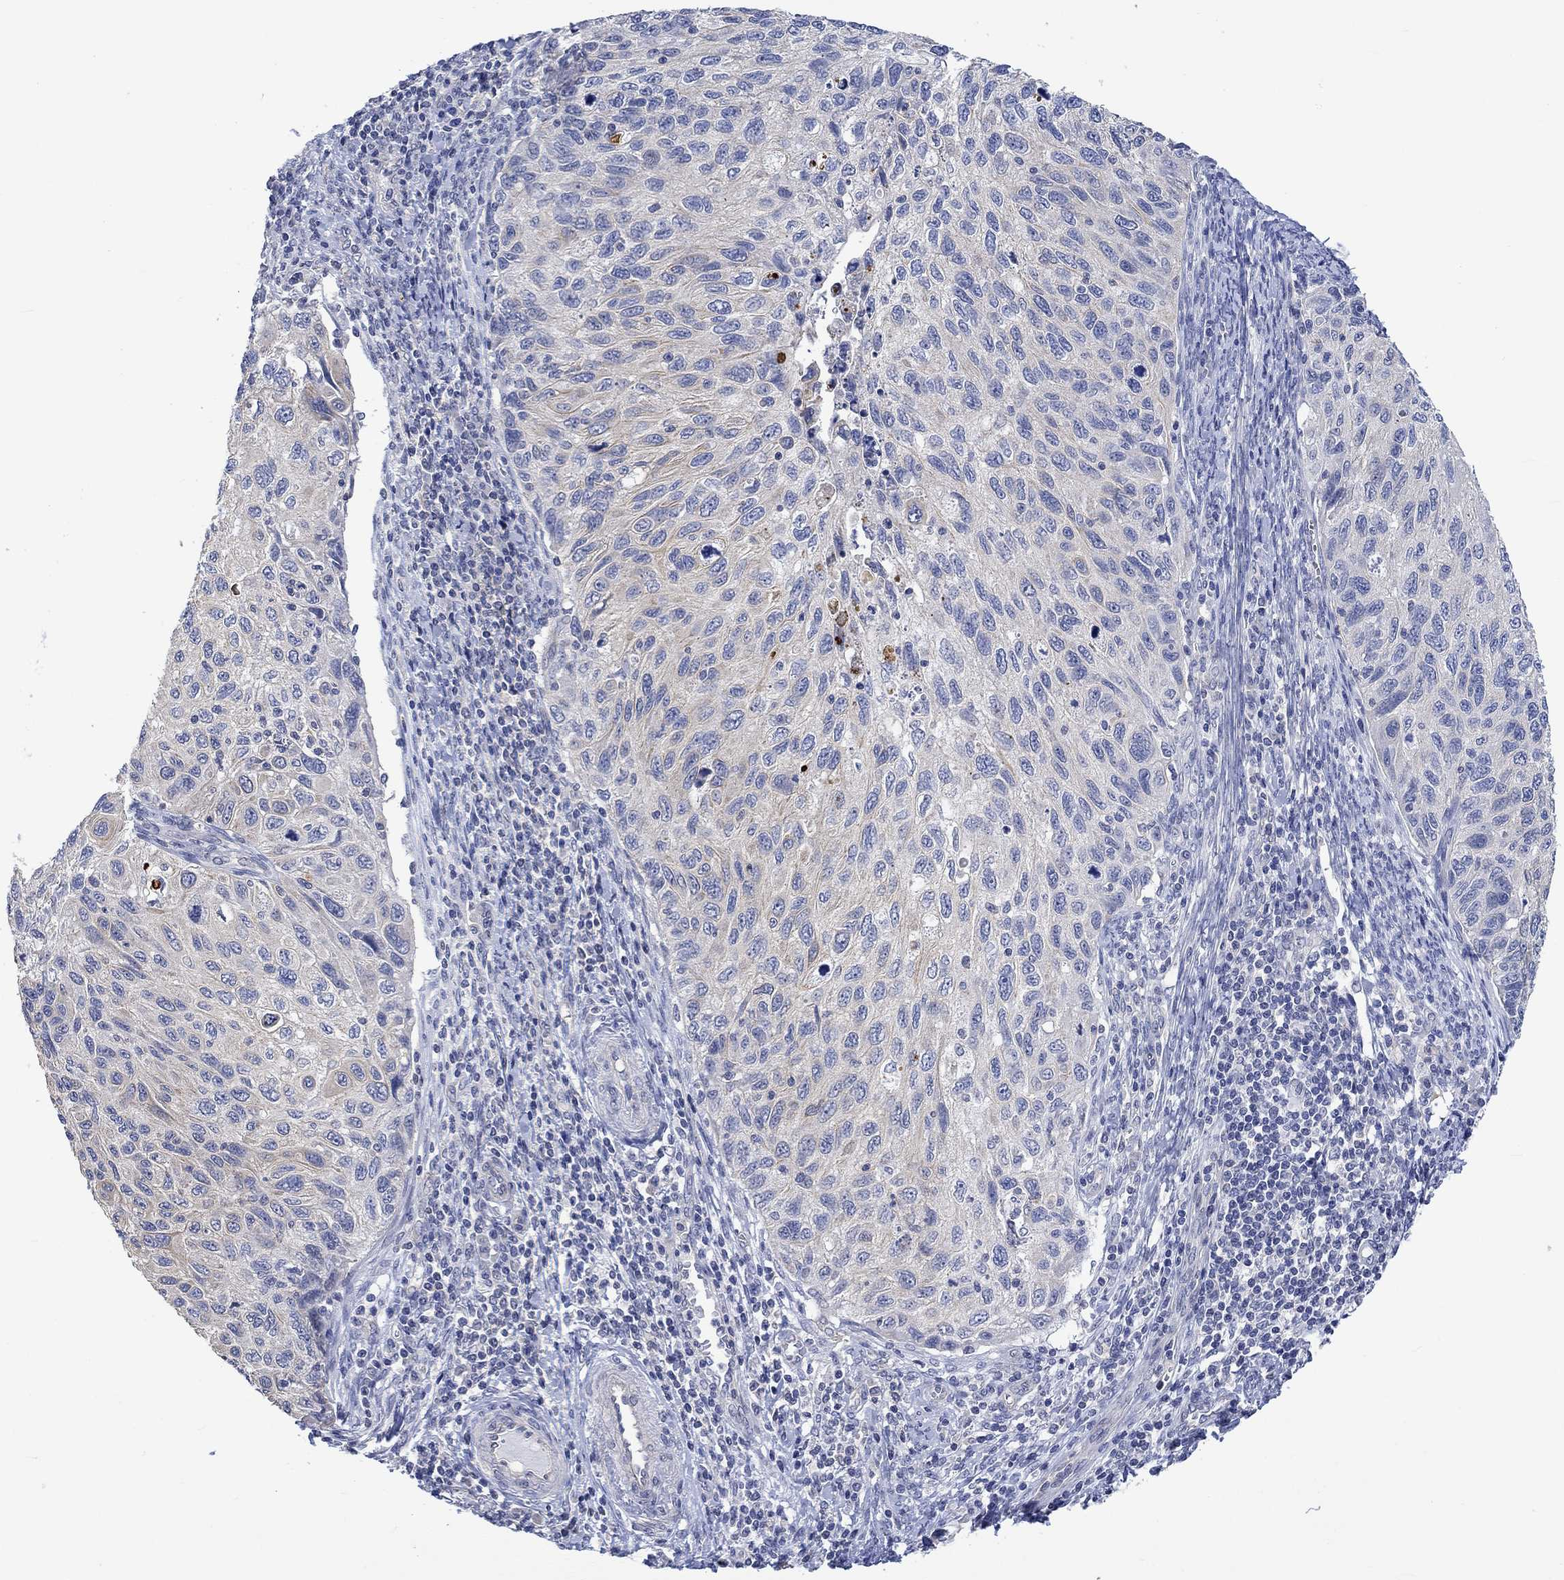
{"staining": {"intensity": "weak", "quantity": "<25%", "location": "cytoplasmic/membranous"}, "tissue": "cervical cancer", "cell_type": "Tumor cells", "image_type": "cancer", "snomed": [{"axis": "morphology", "description": "Squamous cell carcinoma, NOS"}, {"axis": "topography", "description": "Cervix"}], "caption": "IHC micrograph of neoplastic tissue: human cervical cancer stained with DAB shows no significant protein staining in tumor cells. Brightfield microscopy of IHC stained with DAB (3,3'-diaminobenzidine) (brown) and hematoxylin (blue), captured at high magnification.", "gene": "AGRP", "patient": {"sex": "female", "age": 70}}